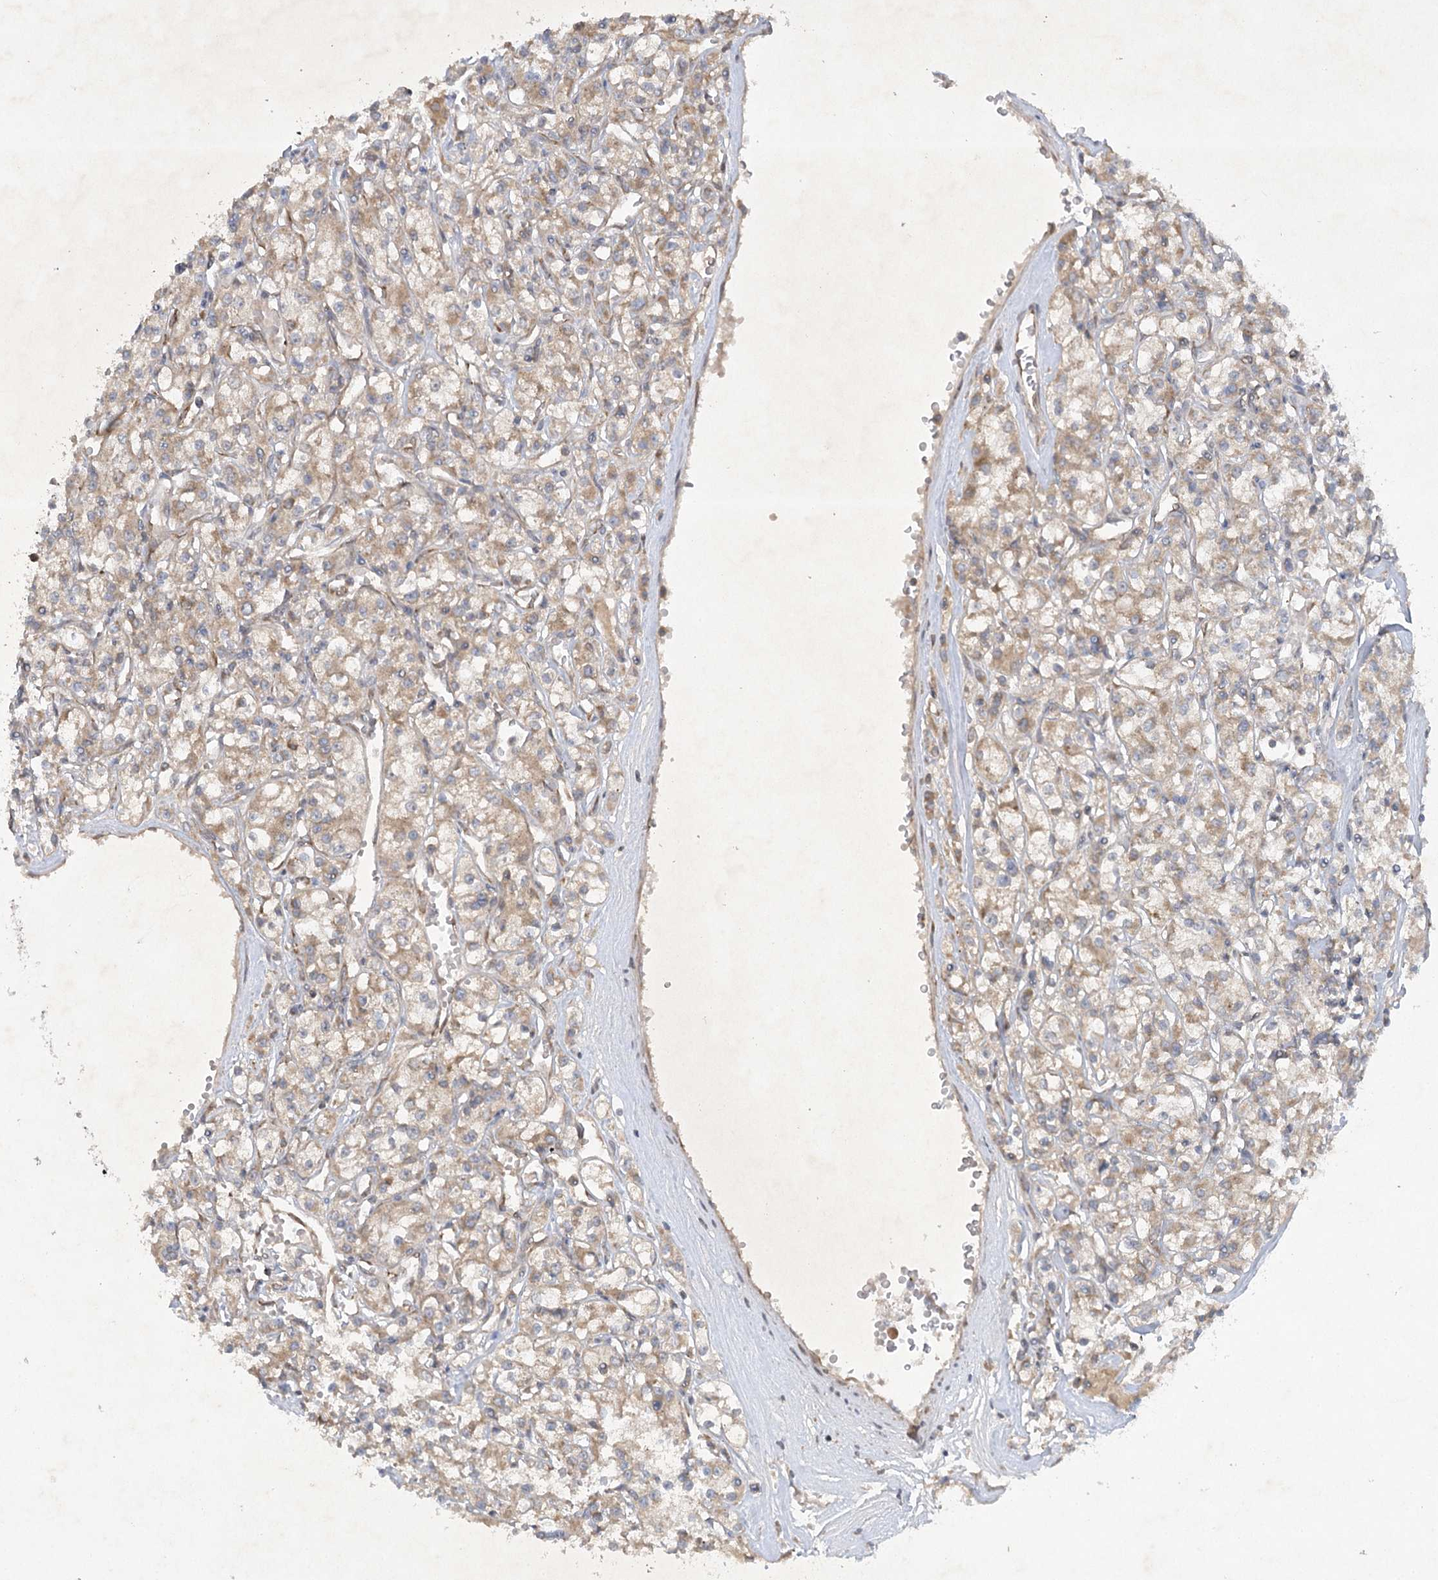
{"staining": {"intensity": "weak", "quantity": ">75%", "location": "cytoplasmic/membranous"}, "tissue": "renal cancer", "cell_type": "Tumor cells", "image_type": "cancer", "snomed": [{"axis": "morphology", "description": "Adenocarcinoma, NOS"}, {"axis": "topography", "description": "Kidney"}], "caption": "Renal cancer stained with DAB (3,3'-diaminobenzidine) IHC reveals low levels of weak cytoplasmic/membranous expression in approximately >75% of tumor cells.", "gene": "TRAF3IP1", "patient": {"sex": "female", "age": 59}}